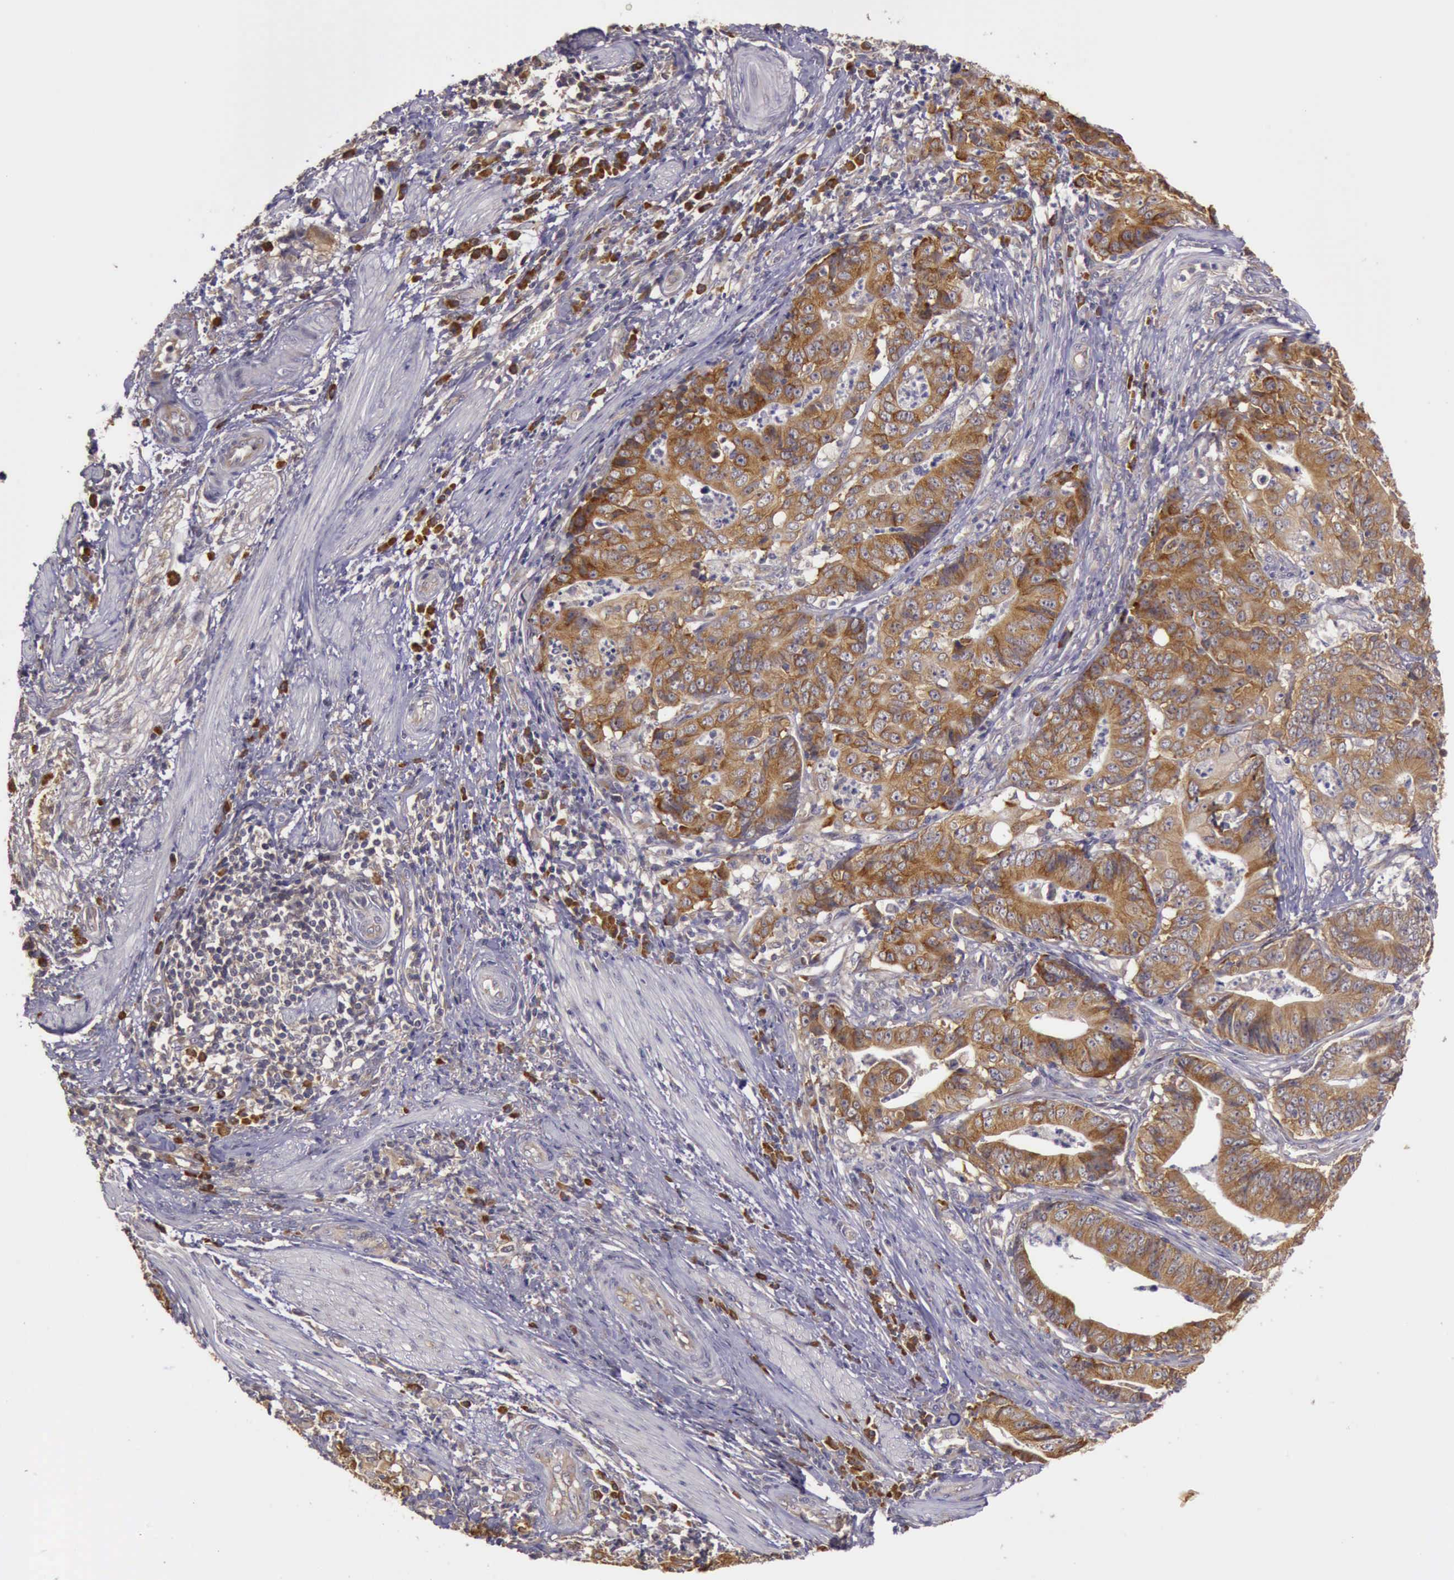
{"staining": {"intensity": "strong", "quantity": ">75%", "location": "cytoplasmic/membranous"}, "tissue": "stomach cancer", "cell_type": "Tumor cells", "image_type": "cancer", "snomed": [{"axis": "morphology", "description": "Adenocarcinoma, NOS"}, {"axis": "topography", "description": "Stomach, lower"}], "caption": "Immunohistochemical staining of human stomach adenocarcinoma displays high levels of strong cytoplasmic/membranous staining in approximately >75% of tumor cells.", "gene": "EIF5", "patient": {"sex": "female", "age": 86}}